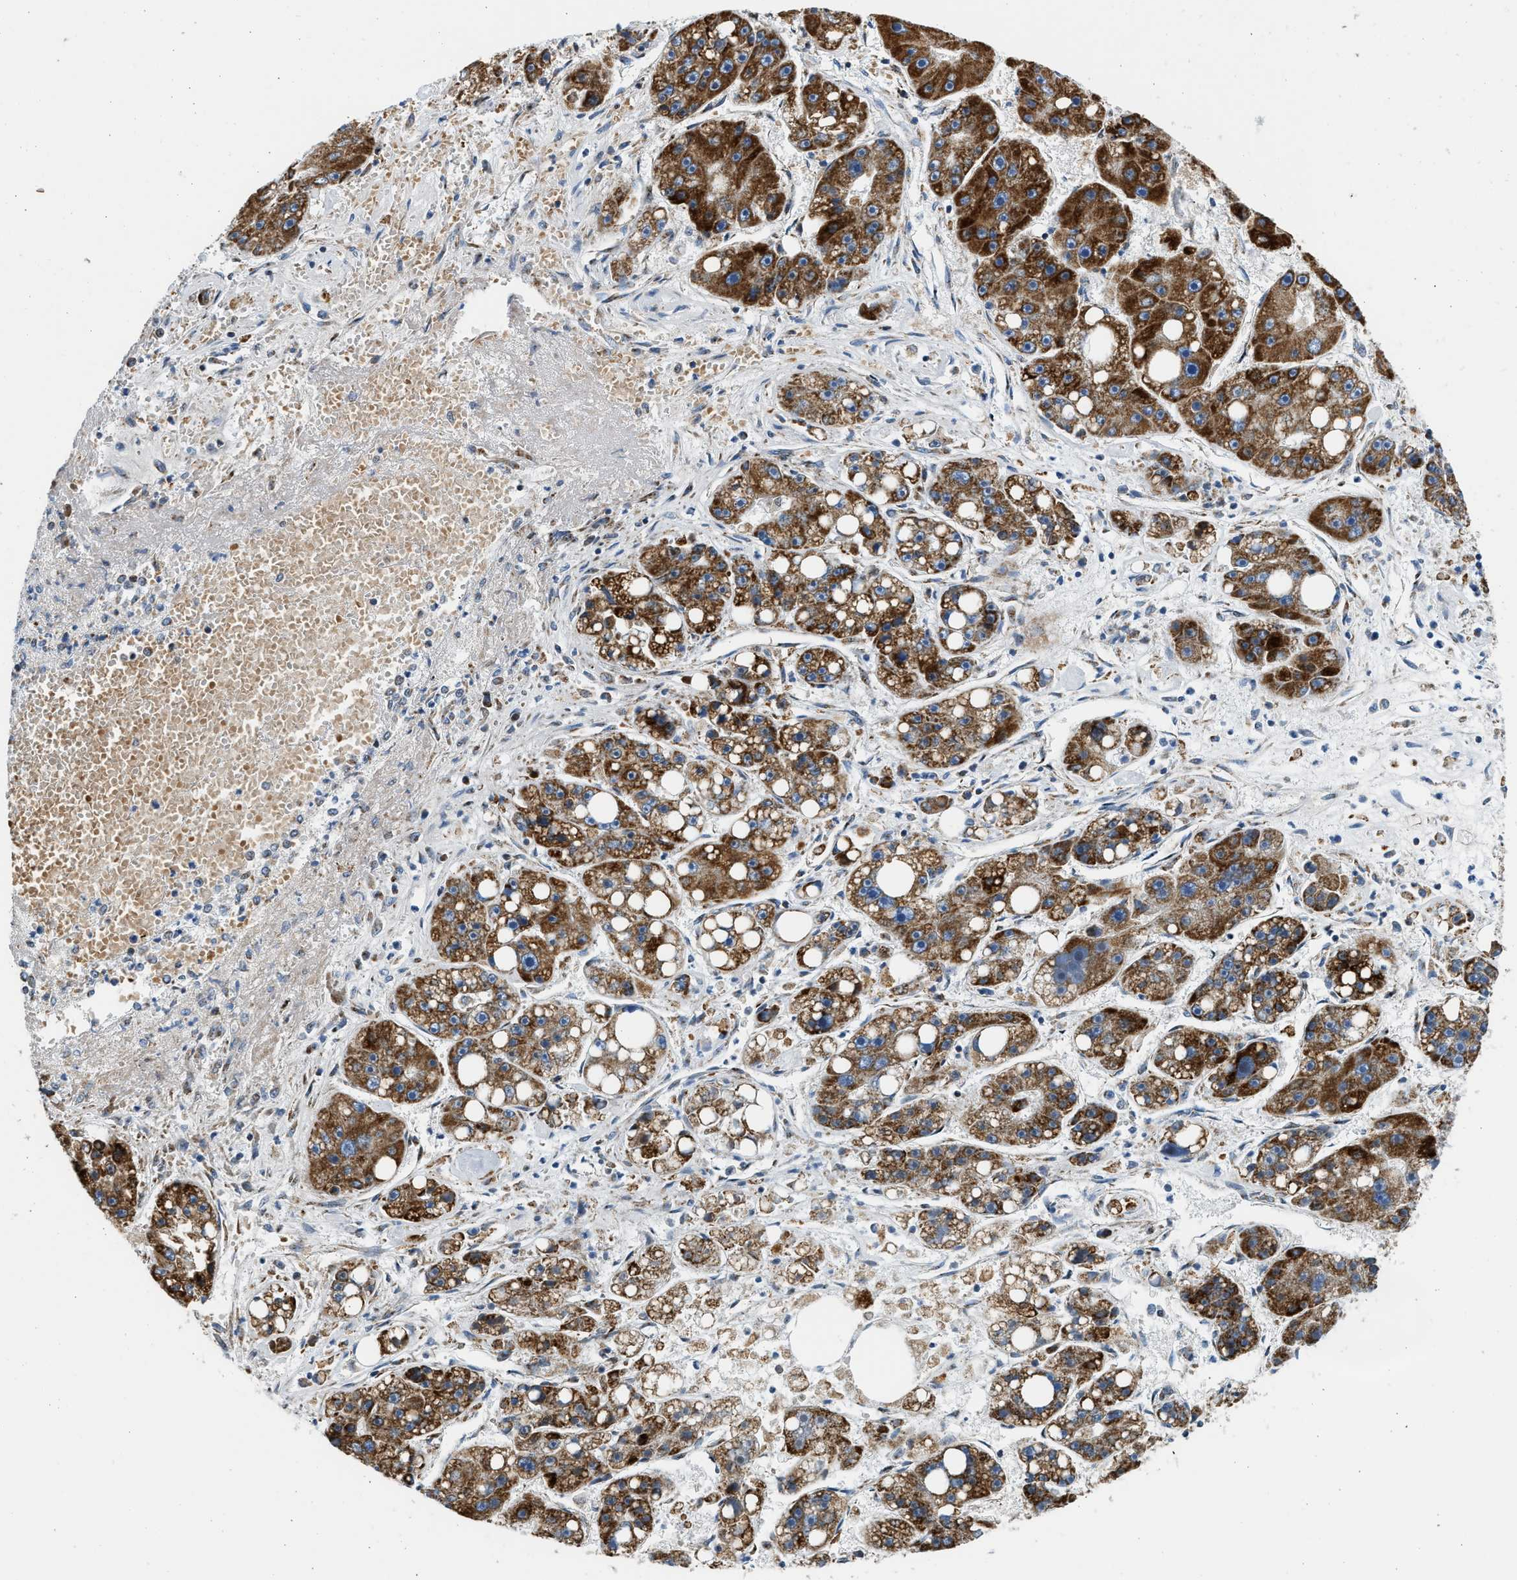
{"staining": {"intensity": "strong", "quantity": ">75%", "location": "cytoplasmic/membranous"}, "tissue": "liver cancer", "cell_type": "Tumor cells", "image_type": "cancer", "snomed": [{"axis": "morphology", "description": "Carcinoma, Hepatocellular, NOS"}, {"axis": "topography", "description": "Liver"}], "caption": "Protein staining of liver cancer (hepatocellular carcinoma) tissue exhibits strong cytoplasmic/membranous positivity in approximately >75% of tumor cells. (brown staining indicates protein expression, while blue staining denotes nuclei).", "gene": "KCNMB3", "patient": {"sex": "female", "age": 61}}